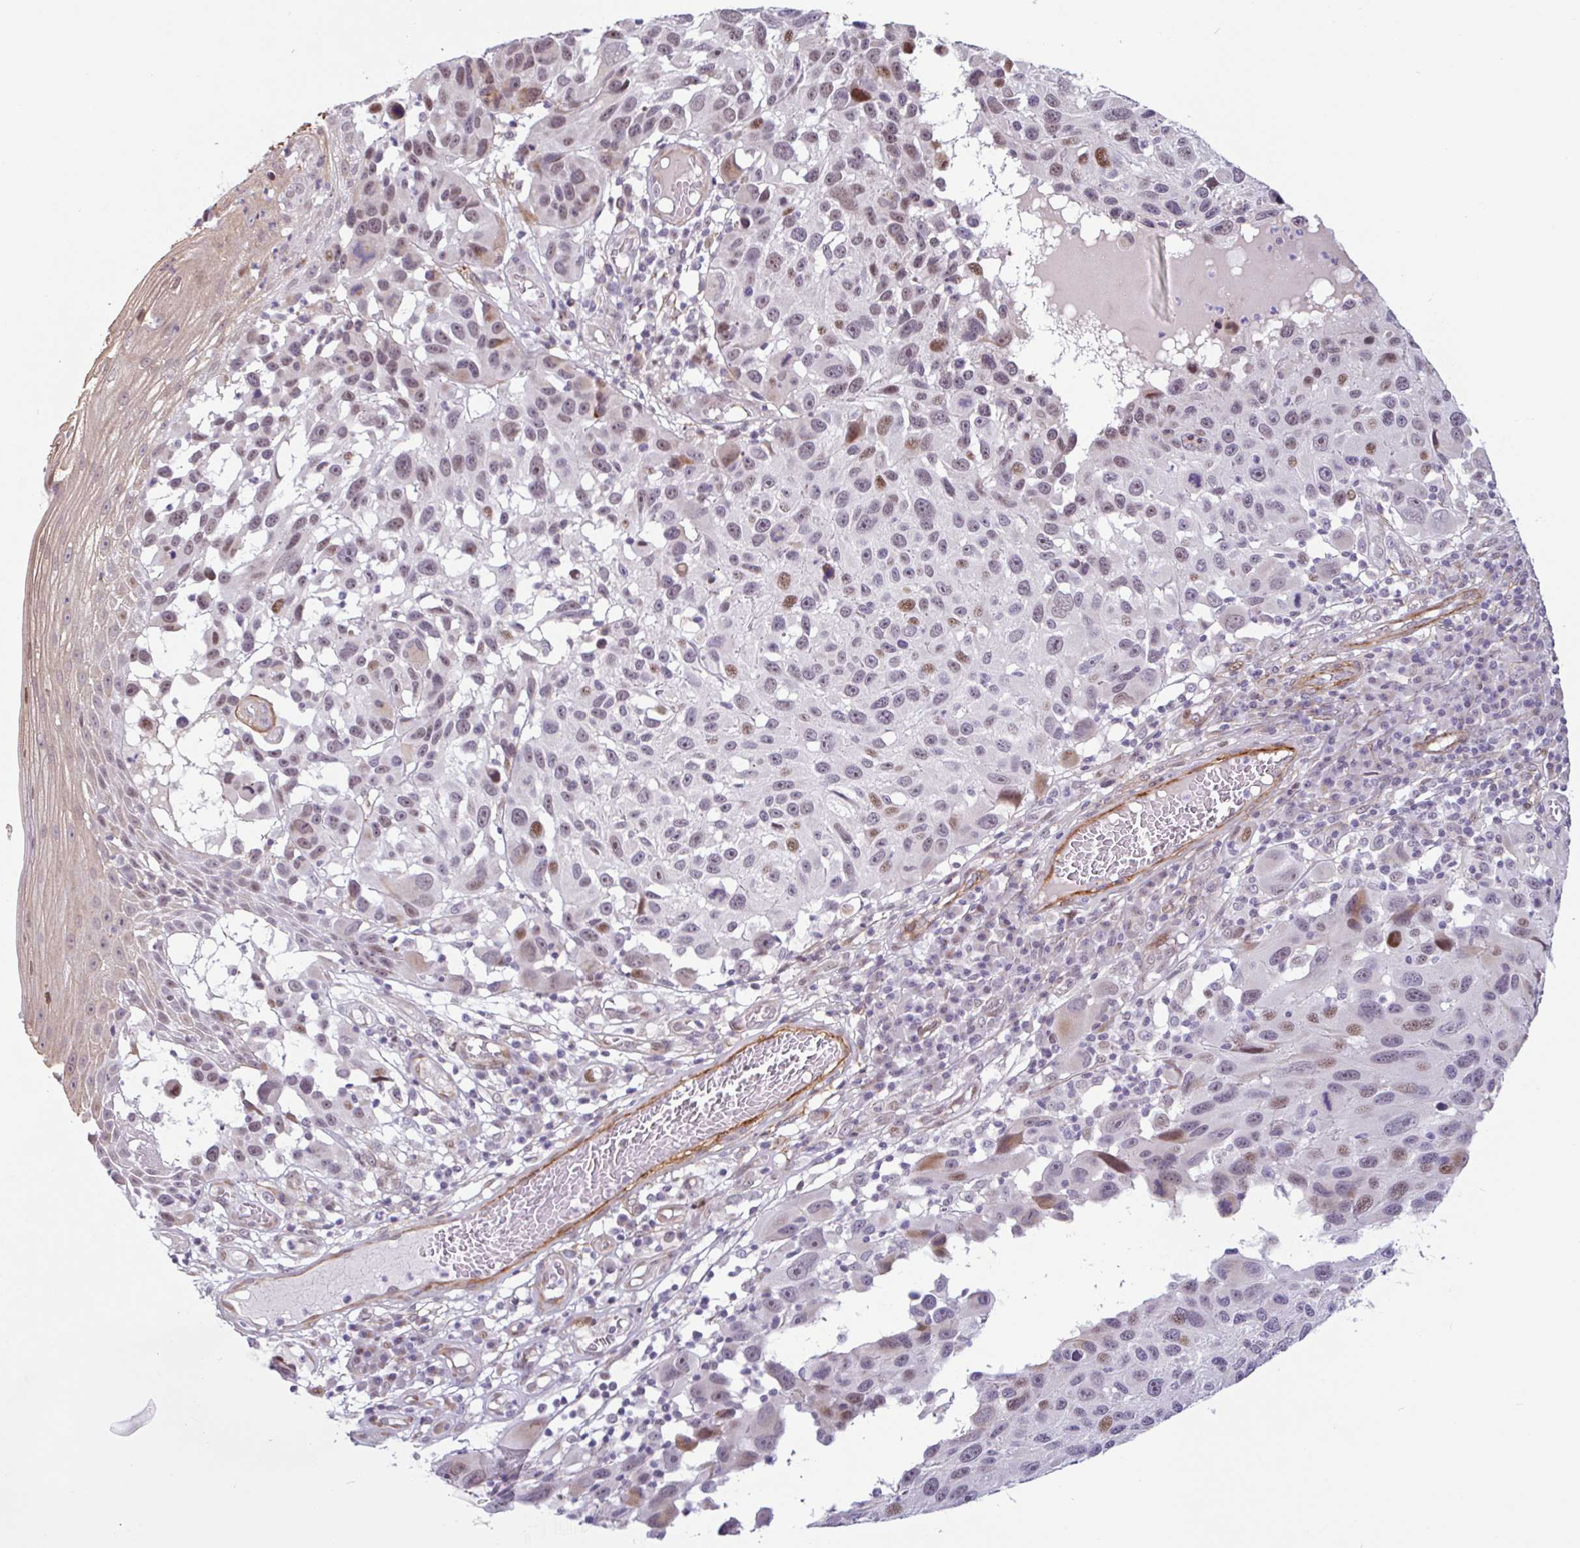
{"staining": {"intensity": "moderate", "quantity": "<25%", "location": "nuclear"}, "tissue": "melanoma", "cell_type": "Tumor cells", "image_type": "cancer", "snomed": [{"axis": "morphology", "description": "Malignant melanoma, NOS"}, {"axis": "topography", "description": "Skin"}], "caption": "A low amount of moderate nuclear expression is identified in about <25% of tumor cells in malignant melanoma tissue.", "gene": "TMEM119", "patient": {"sex": "male", "age": 53}}